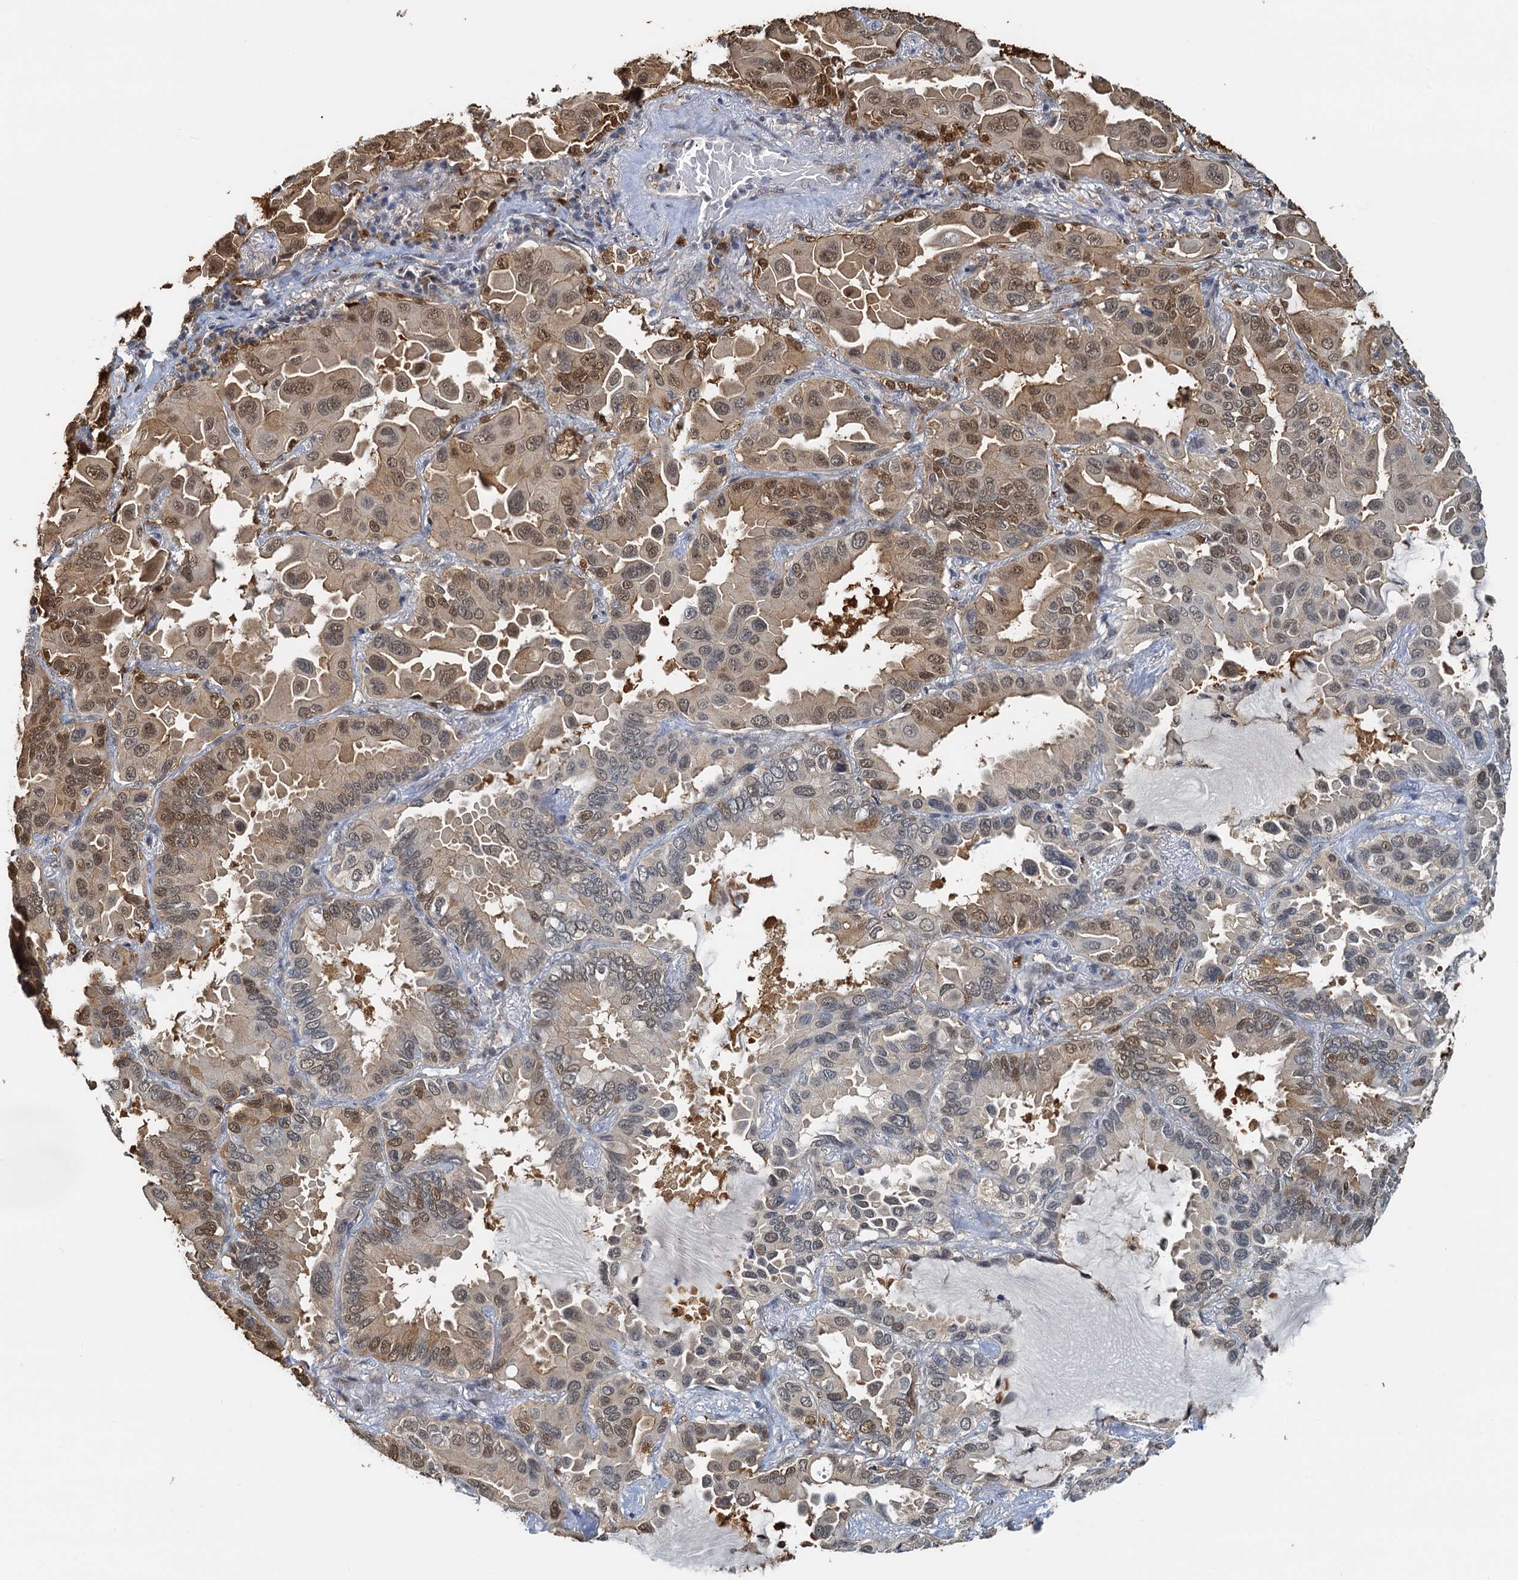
{"staining": {"intensity": "moderate", "quantity": "25%-75%", "location": "cytoplasmic/membranous,nuclear"}, "tissue": "lung cancer", "cell_type": "Tumor cells", "image_type": "cancer", "snomed": [{"axis": "morphology", "description": "Adenocarcinoma, NOS"}, {"axis": "topography", "description": "Lung"}], "caption": "Immunohistochemical staining of human lung cancer shows medium levels of moderate cytoplasmic/membranous and nuclear staining in approximately 25%-75% of tumor cells. The staining is performed using DAB brown chromogen to label protein expression. The nuclei are counter-stained blue using hematoxylin.", "gene": "SPINDOC", "patient": {"sex": "male", "age": 64}}